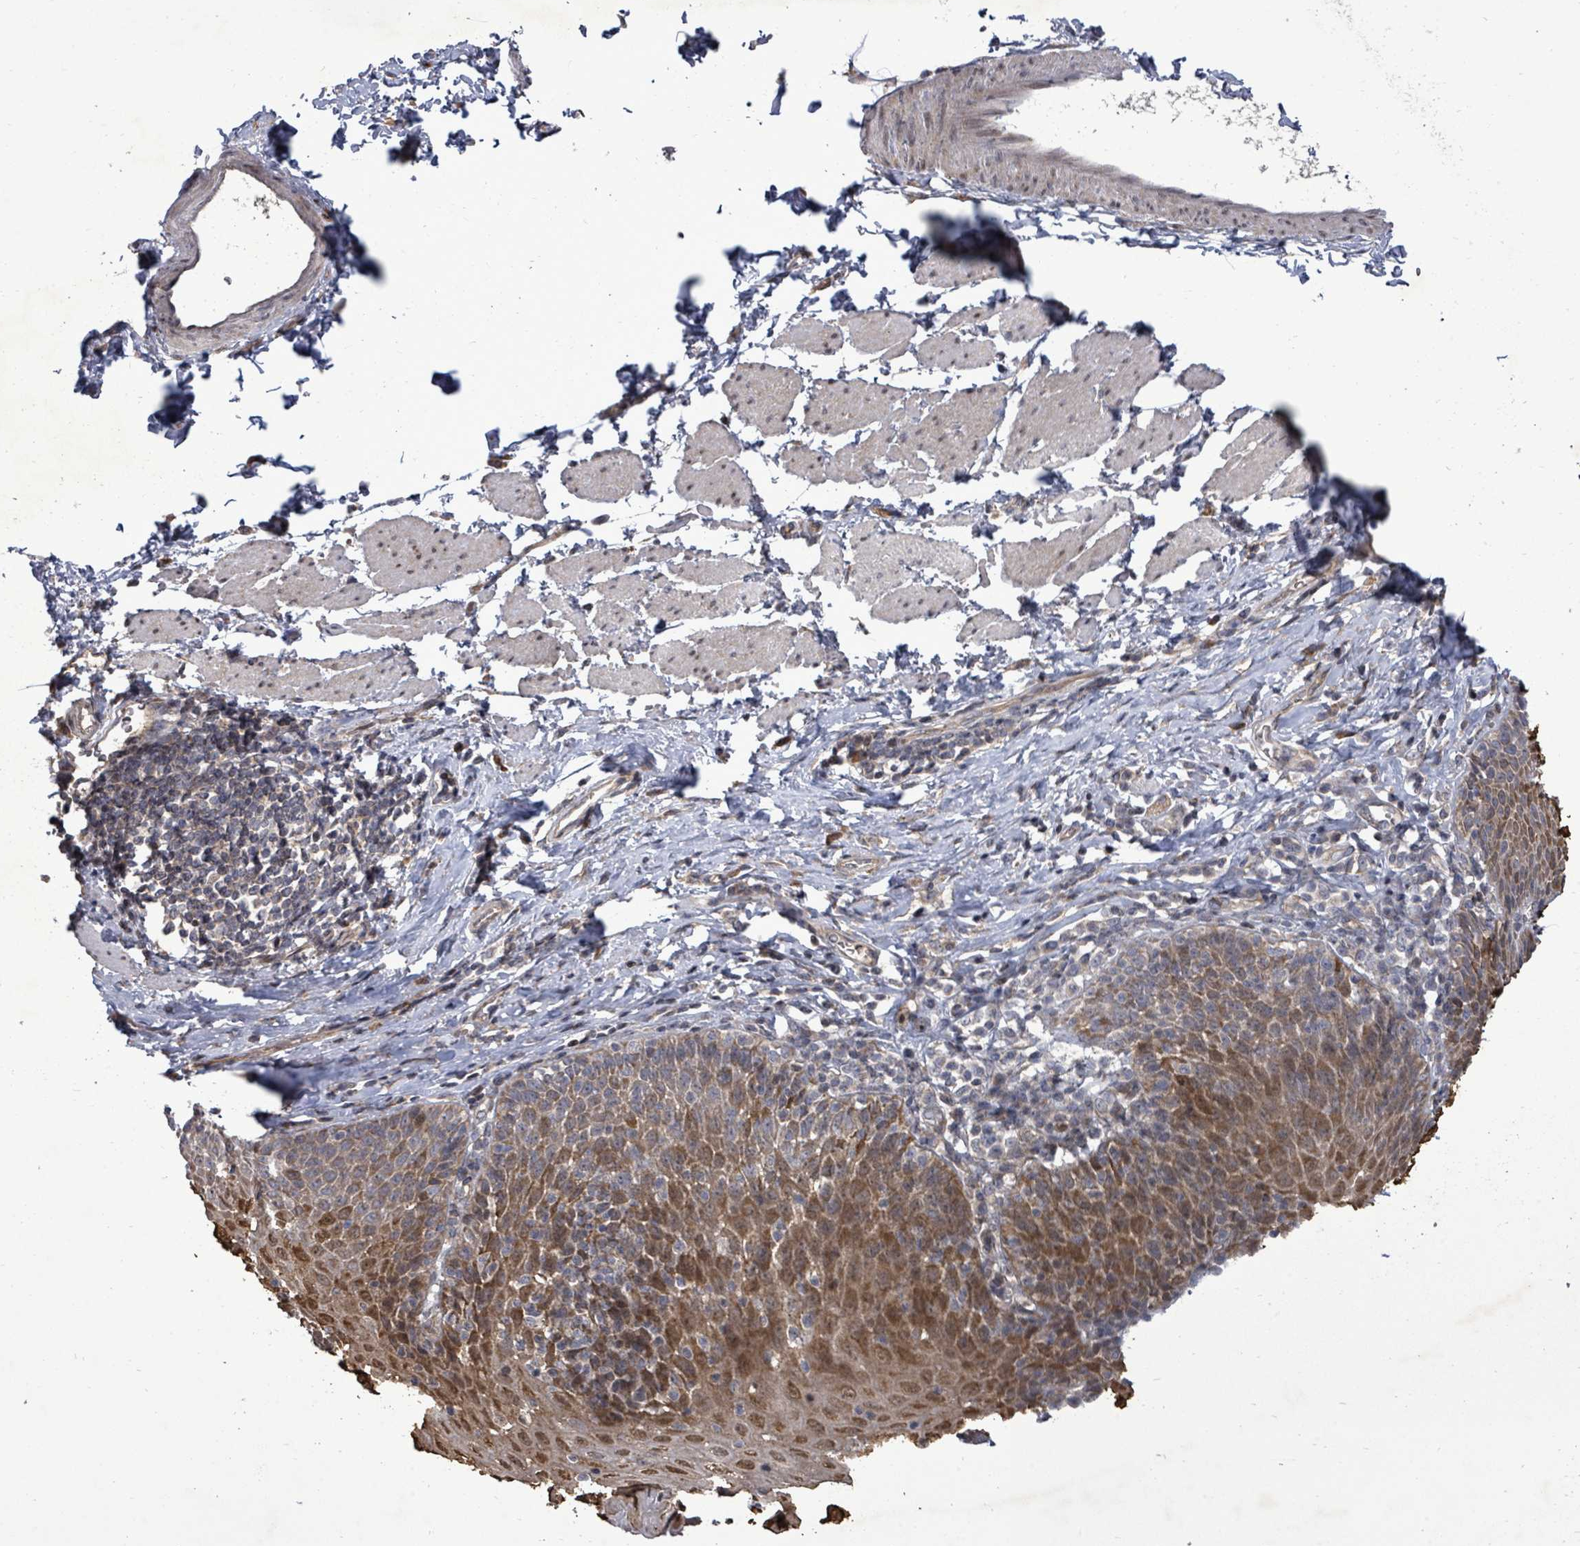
{"staining": {"intensity": "moderate", "quantity": "25%-75%", "location": "cytoplasmic/membranous,nuclear"}, "tissue": "esophagus", "cell_type": "Squamous epithelial cells", "image_type": "normal", "snomed": [{"axis": "morphology", "description": "Normal tissue, NOS"}, {"axis": "topography", "description": "Esophagus"}], "caption": "High-magnification brightfield microscopy of normal esophagus stained with DAB (brown) and counterstained with hematoxylin (blue). squamous epithelial cells exhibit moderate cytoplasmic/membranous,nuclear expression is identified in approximately25%-75% of cells. (DAB (3,3'-diaminobenzidine) IHC with brightfield microscopy, high magnification).", "gene": "KRTAP27", "patient": {"sex": "female", "age": 61}}